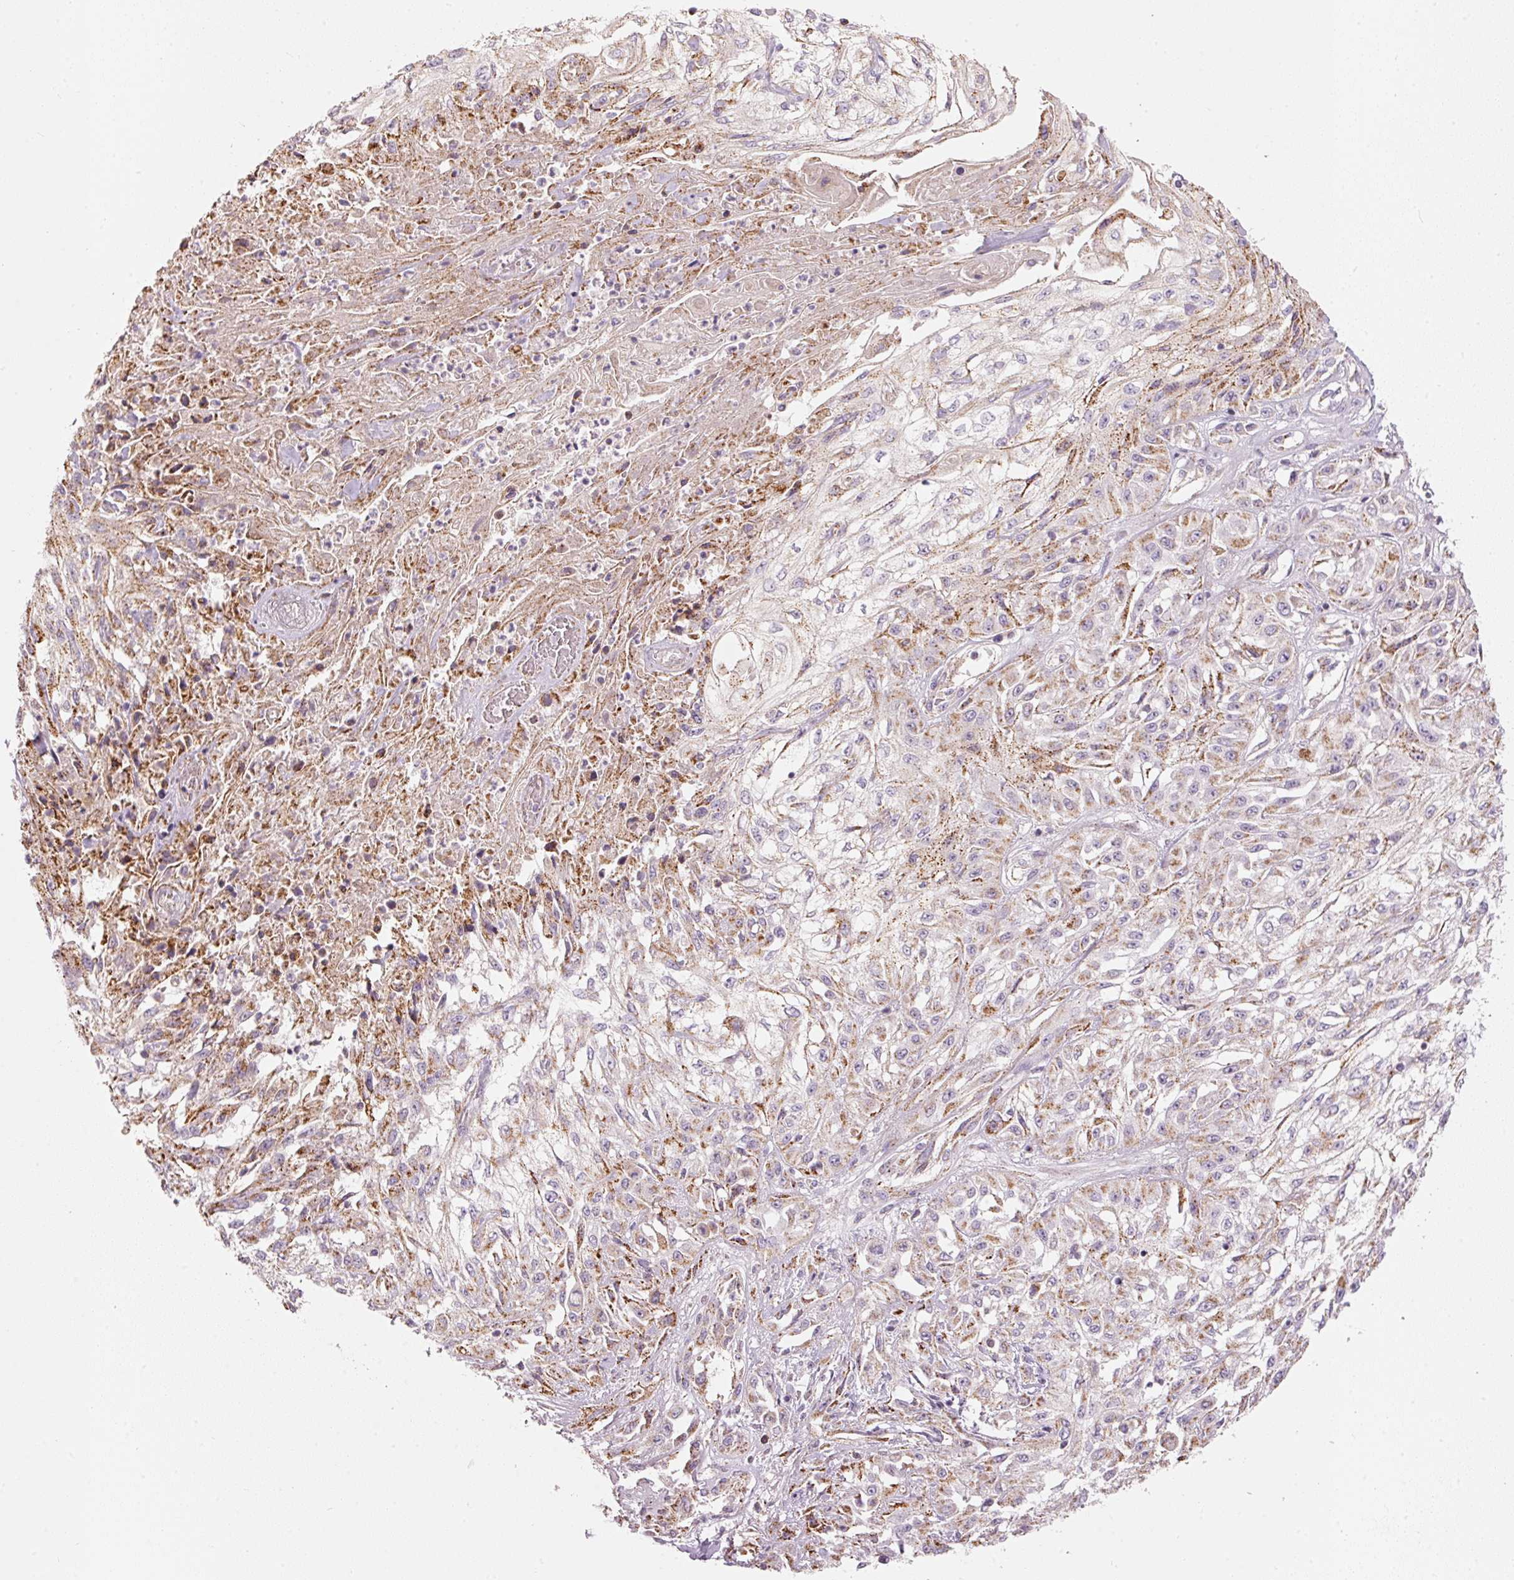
{"staining": {"intensity": "moderate", "quantity": "<25%", "location": "cytoplasmic/membranous"}, "tissue": "skin cancer", "cell_type": "Tumor cells", "image_type": "cancer", "snomed": [{"axis": "morphology", "description": "Squamous cell carcinoma, NOS"}, {"axis": "morphology", "description": "Squamous cell carcinoma, metastatic, NOS"}, {"axis": "topography", "description": "Skin"}, {"axis": "topography", "description": "Lymph node"}], "caption": "Brown immunohistochemical staining in human skin metastatic squamous cell carcinoma reveals moderate cytoplasmic/membranous positivity in approximately <25% of tumor cells.", "gene": "C17orf98", "patient": {"sex": "male", "age": 75}}